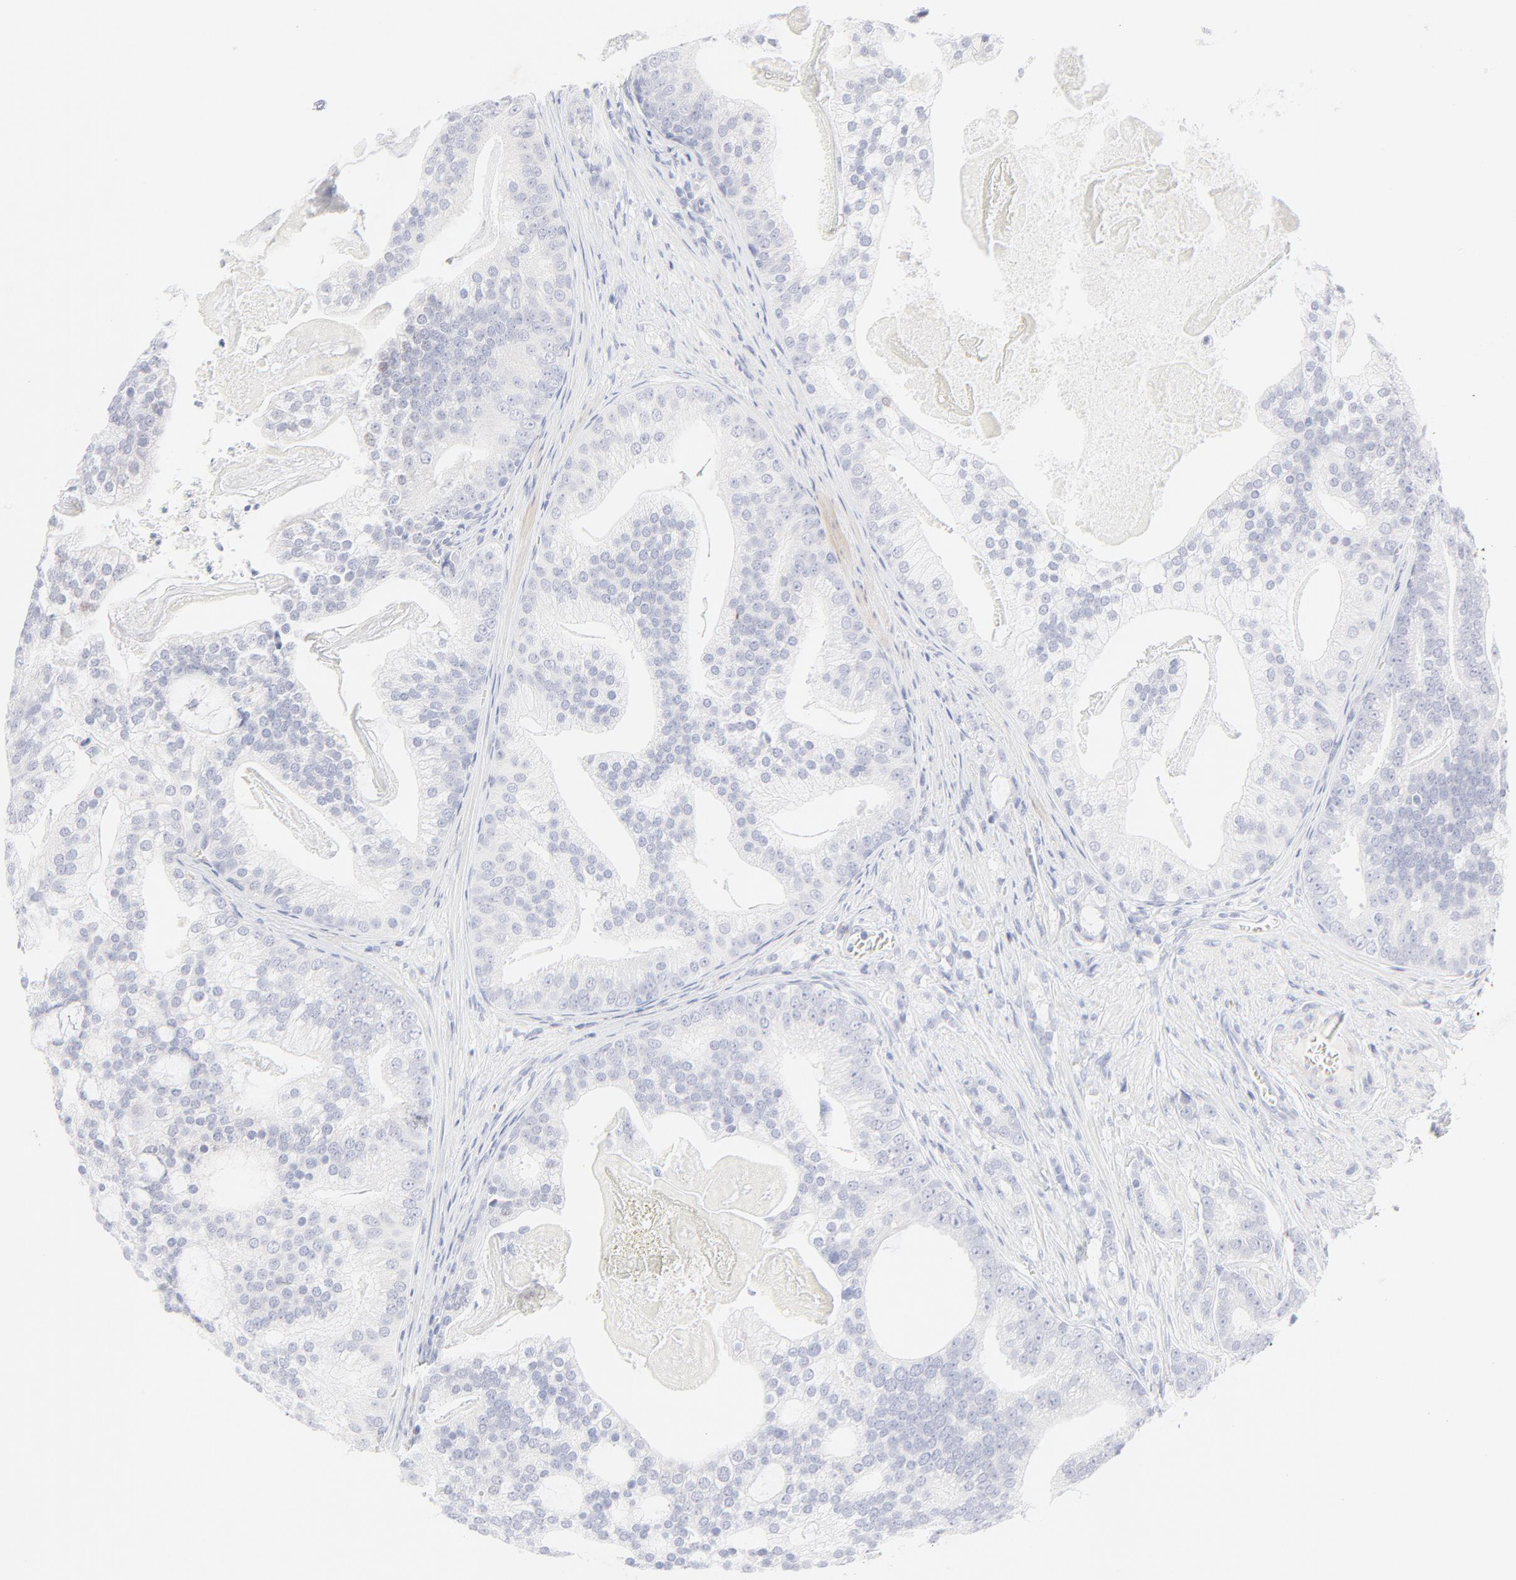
{"staining": {"intensity": "weak", "quantity": "<25%", "location": "nuclear"}, "tissue": "prostate cancer", "cell_type": "Tumor cells", "image_type": "cancer", "snomed": [{"axis": "morphology", "description": "Adenocarcinoma, Low grade"}, {"axis": "topography", "description": "Prostate"}], "caption": "DAB (3,3'-diaminobenzidine) immunohistochemical staining of human prostate cancer (adenocarcinoma (low-grade)) displays no significant staining in tumor cells.", "gene": "ELF3", "patient": {"sex": "male", "age": 58}}